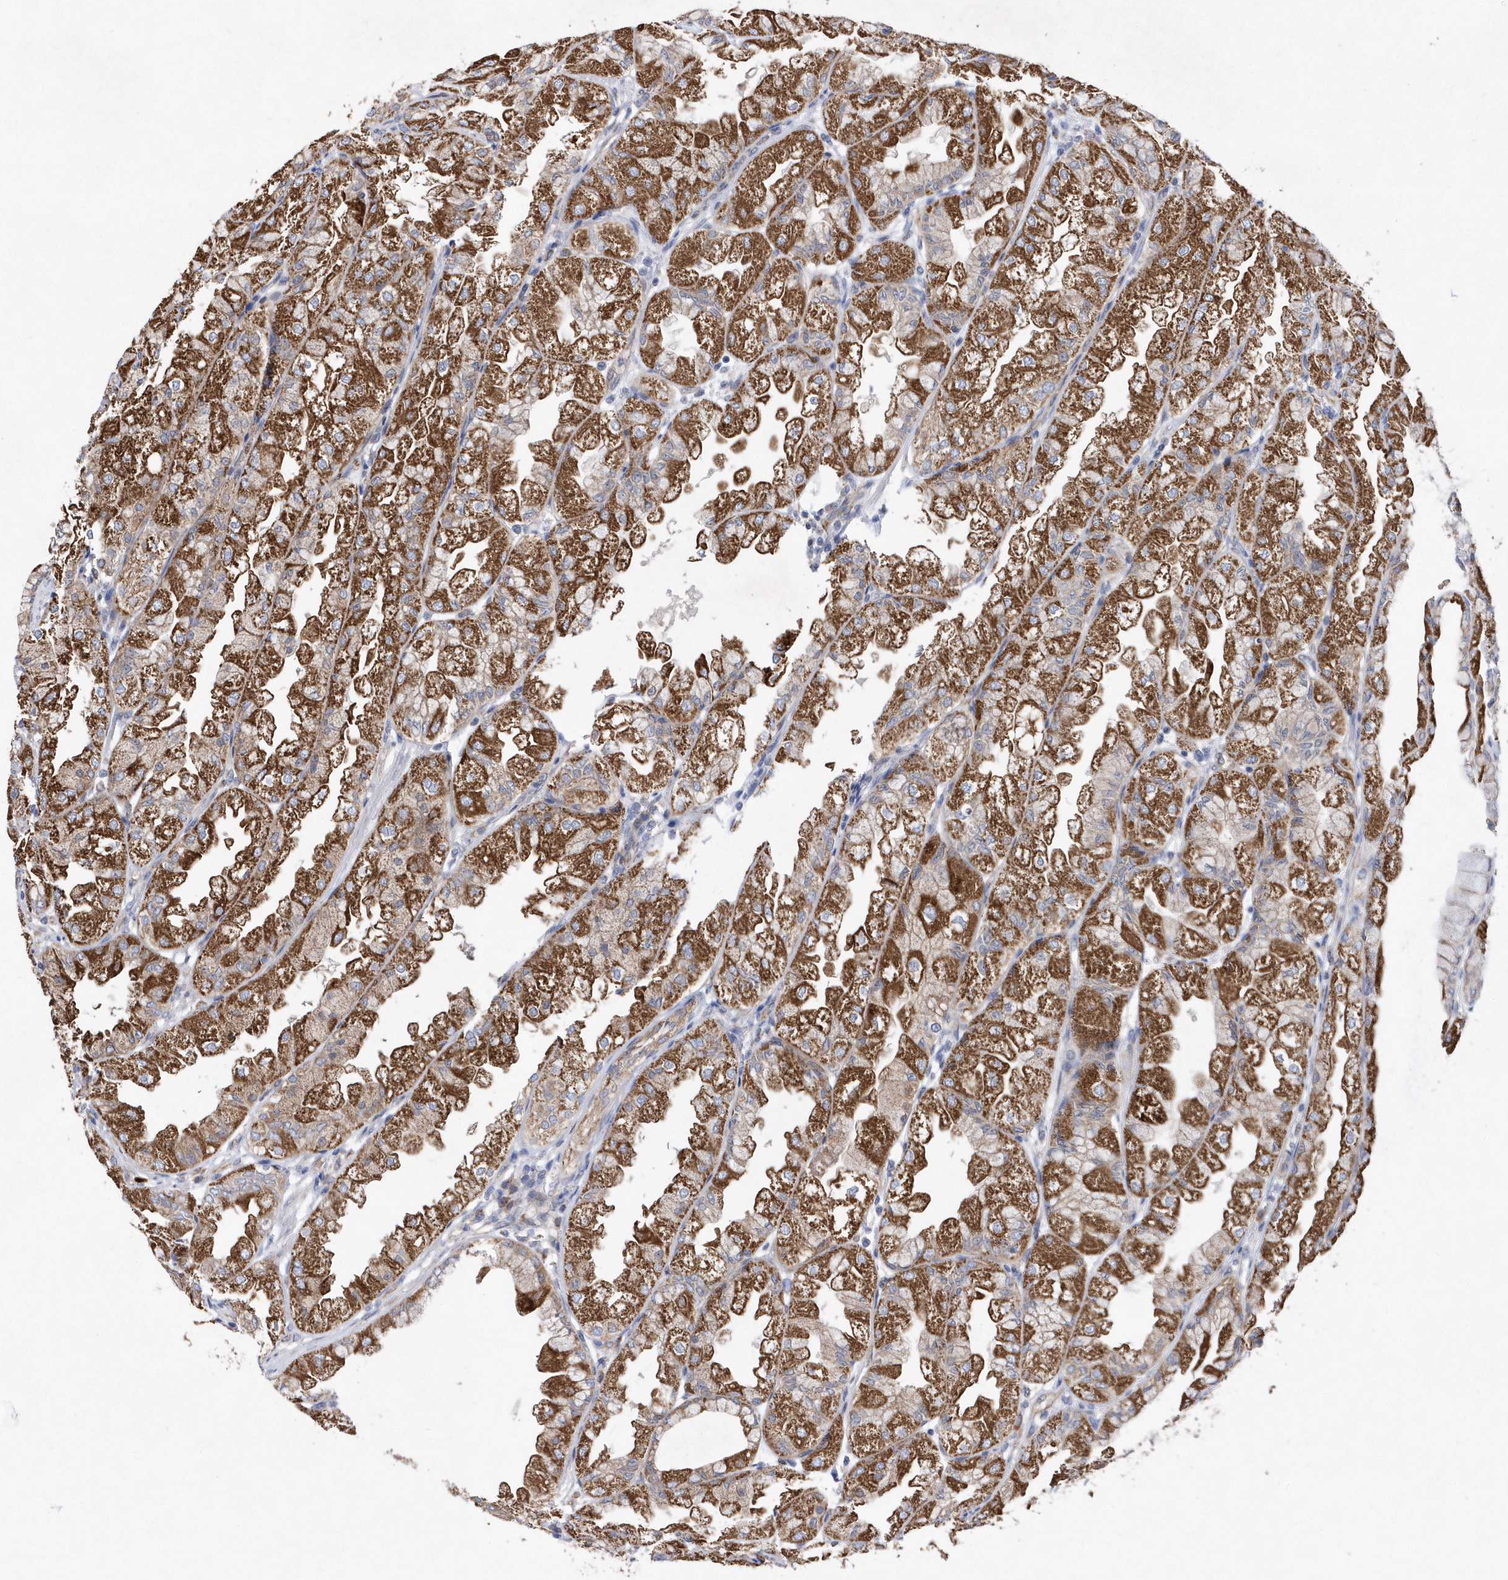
{"staining": {"intensity": "strong", "quantity": ">75%", "location": "cytoplasmic/membranous"}, "tissue": "stomach", "cell_type": "Glandular cells", "image_type": "normal", "snomed": [{"axis": "morphology", "description": "Normal tissue, NOS"}, {"axis": "topography", "description": "Stomach, upper"}], "caption": "This is a histology image of immunohistochemistry (IHC) staining of normal stomach, which shows strong expression in the cytoplasmic/membranous of glandular cells.", "gene": "JKAMP", "patient": {"sex": "male", "age": 47}}